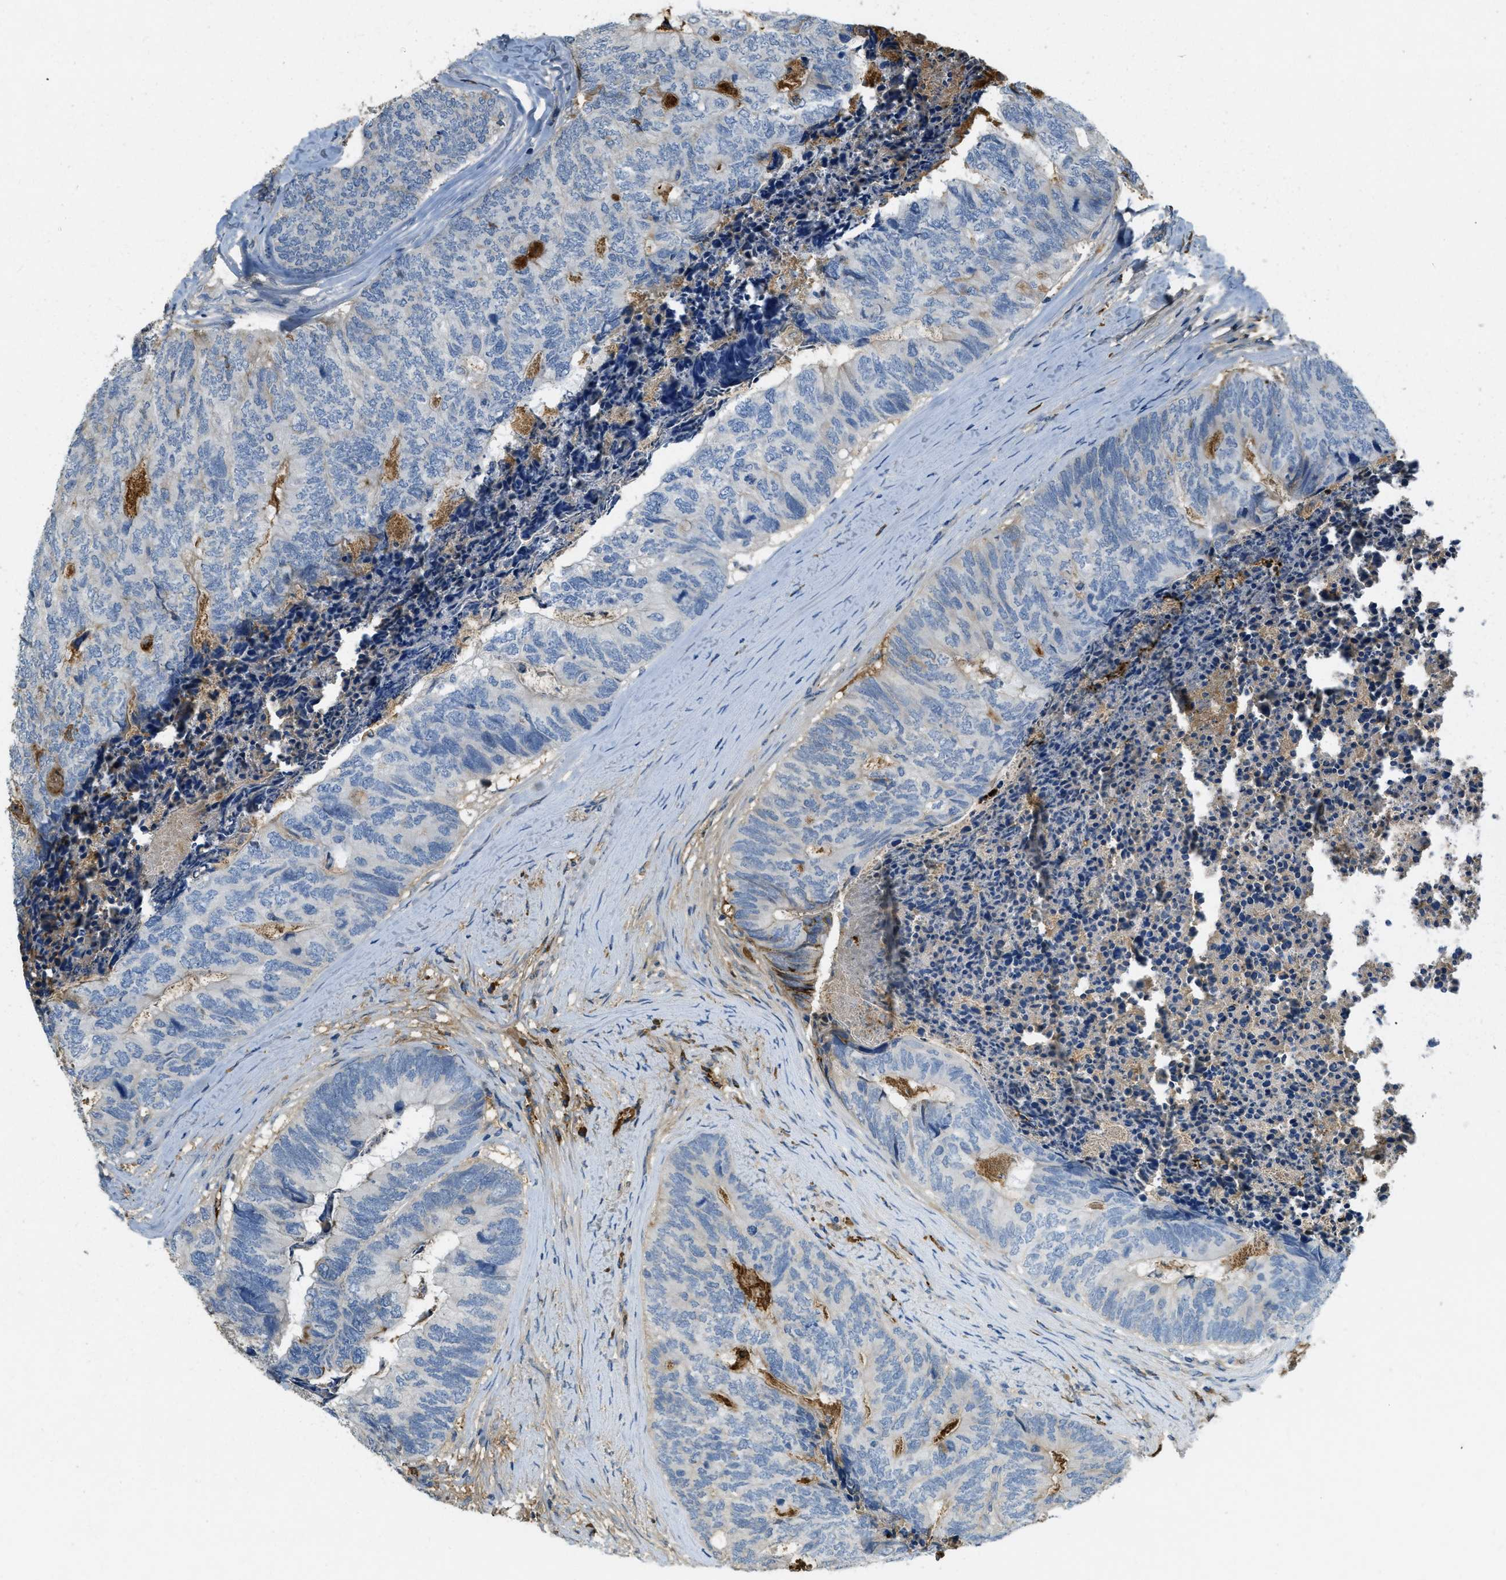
{"staining": {"intensity": "negative", "quantity": "none", "location": "none"}, "tissue": "colorectal cancer", "cell_type": "Tumor cells", "image_type": "cancer", "snomed": [{"axis": "morphology", "description": "Adenocarcinoma, NOS"}, {"axis": "topography", "description": "Colon"}], "caption": "Micrograph shows no protein positivity in tumor cells of colorectal cancer (adenocarcinoma) tissue.", "gene": "PRTN3", "patient": {"sex": "female", "age": 67}}